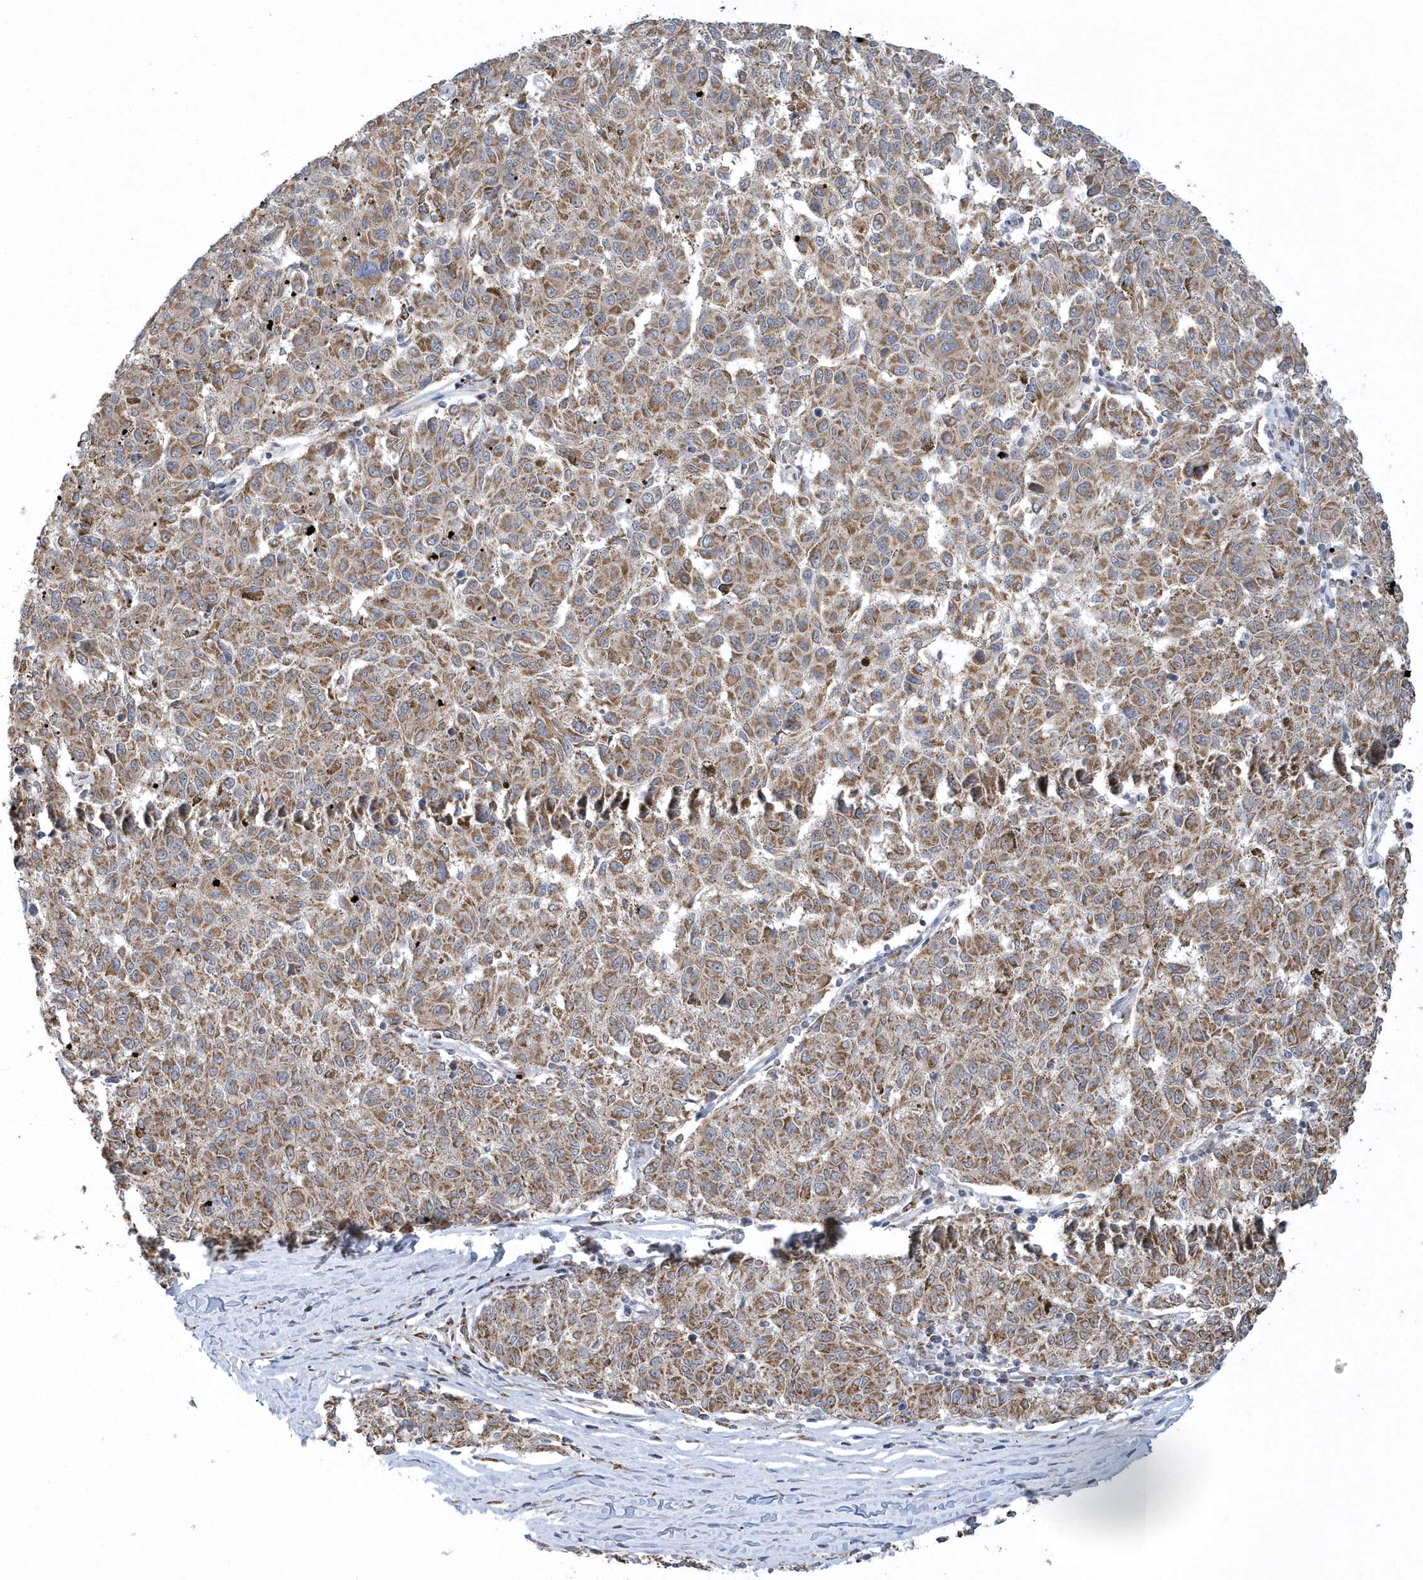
{"staining": {"intensity": "moderate", "quantity": ">75%", "location": "cytoplasmic/membranous"}, "tissue": "melanoma", "cell_type": "Tumor cells", "image_type": "cancer", "snomed": [{"axis": "morphology", "description": "Malignant melanoma, NOS"}, {"axis": "topography", "description": "Skin"}], "caption": "Malignant melanoma stained for a protein (brown) displays moderate cytoplasmic/membranous positive positivity in about >75% of tumor cells.", "gene": "SLX9", "patient": {"sex": "female", "age": 72}}